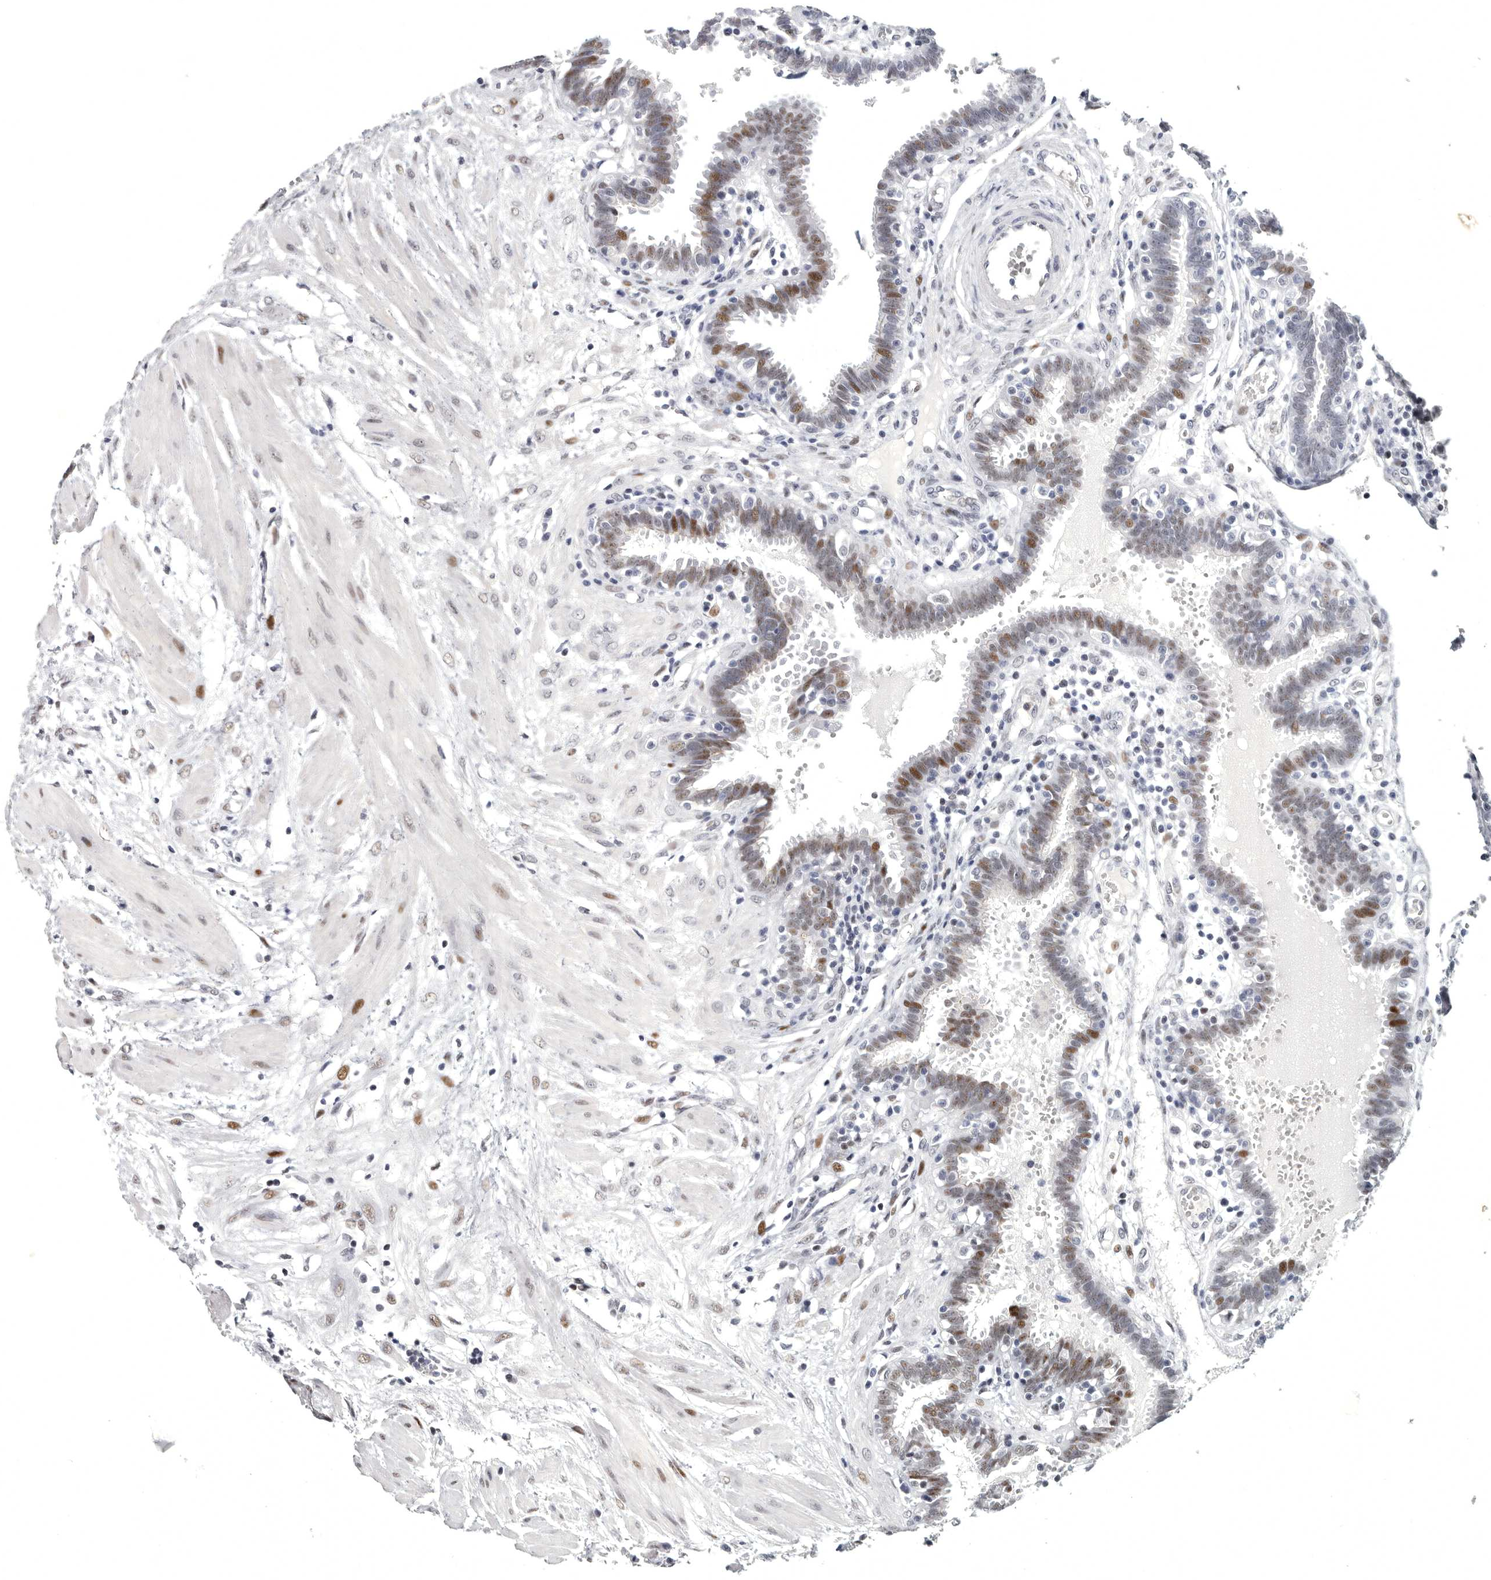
{"staining": {"intensity": "moderate", "quantity": "<25%", "location": "nuclear"}, "tissue": "fallopian tube", "cell_type": "Glandular cells", "image_type": "normal", "snomed": [{"axis": "morphology", "description": "Normal tissue, NOS"}, {"axis": "topography", "description": "Fallopian tube"}, {"axis": "topography", "description": "Placenta"}], "caption": "Brown immunohistochemical staining in benign human fallopian tube demonstrates moderate nuclear staining in approximately <25% of glandular cells. (DAB (3,3'-diaminobenzidine) = brown stain, brightfield microscopy at high magnification).", "gene": "WRAP73", "patient": {"sex": "female", "age": 32}}